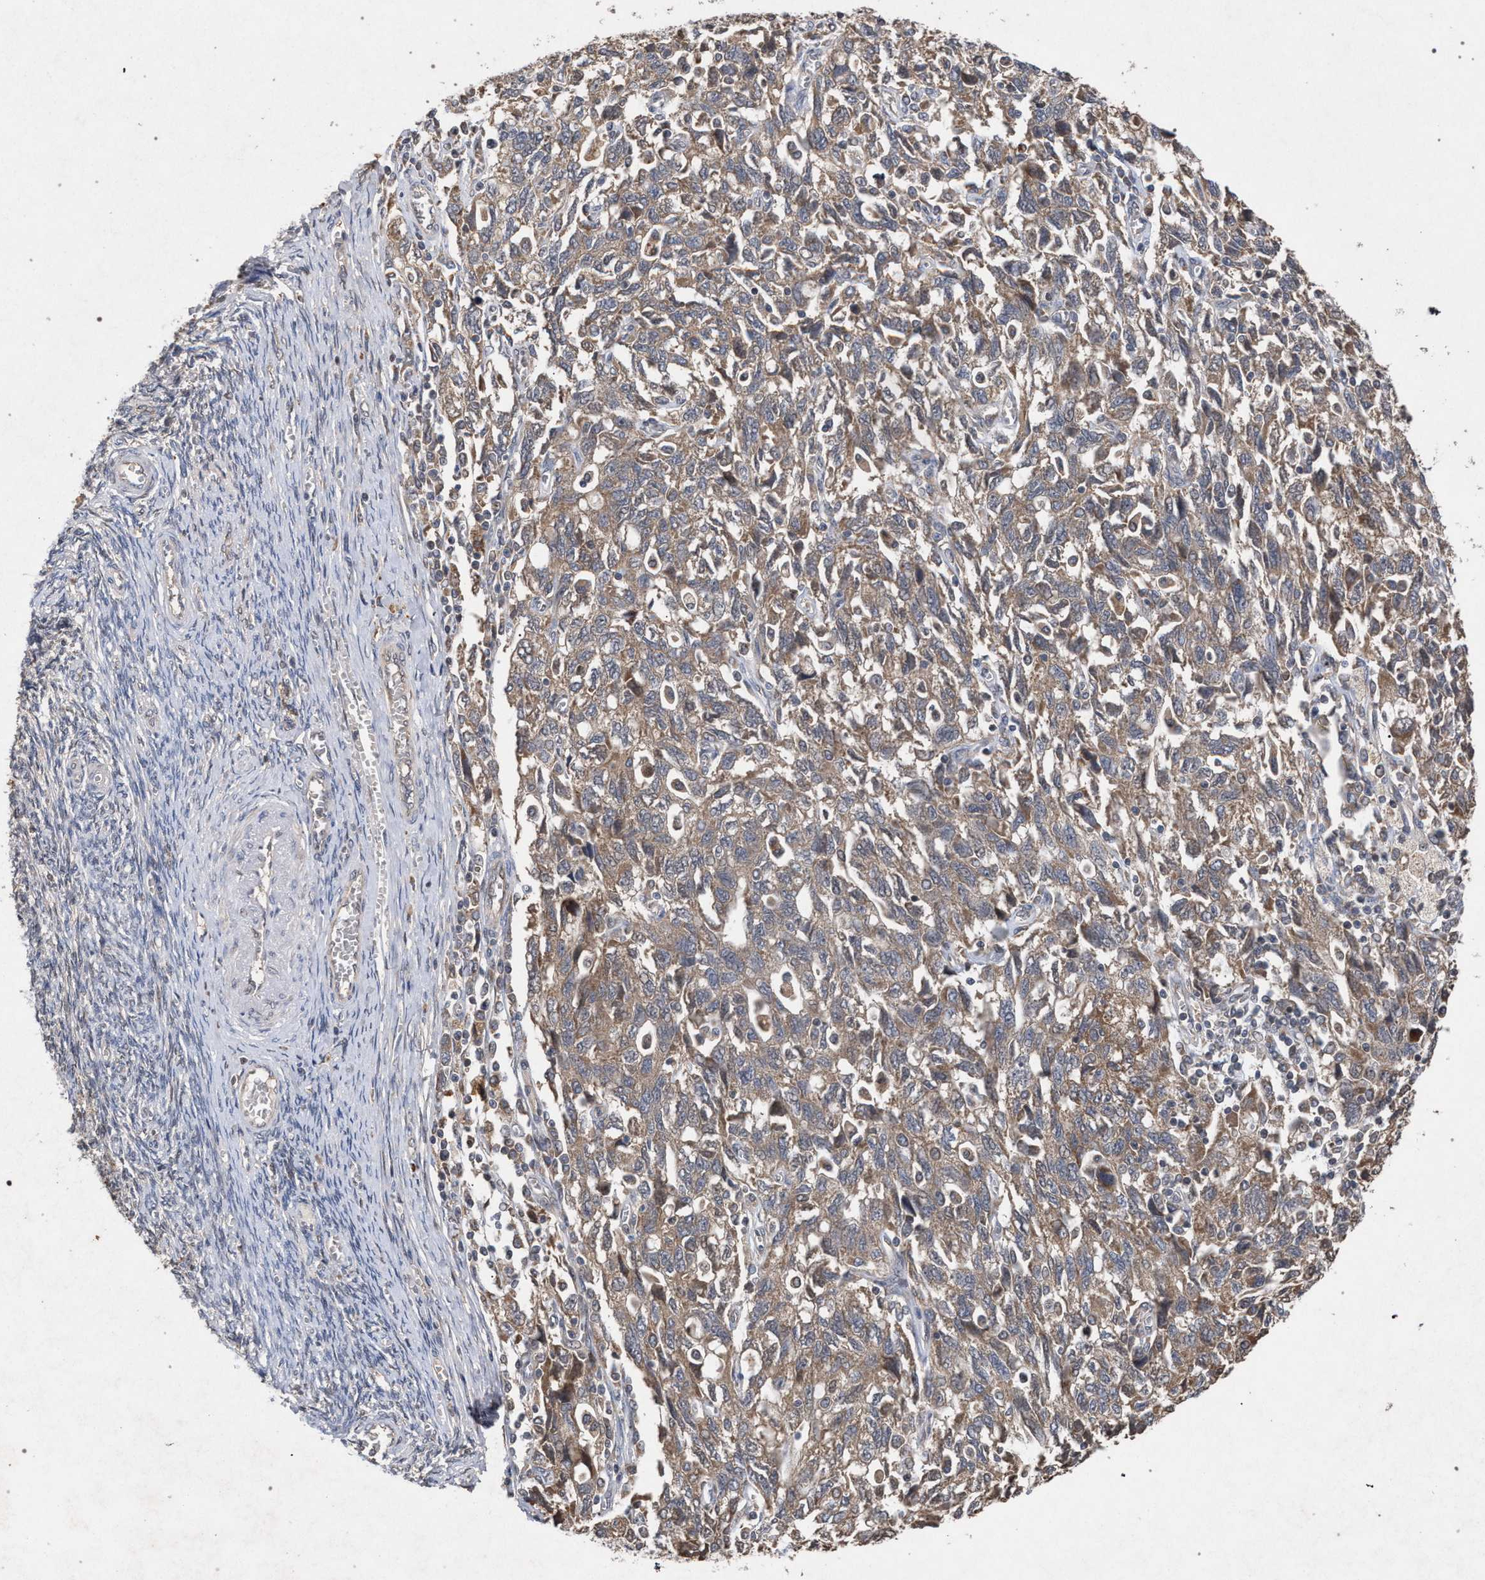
{"staining": {"intensity": "weak", "quantity": ">75%", "location": "cytoplasmic/membranous"}, "tissue": "ovarian cancer", "cell_type": "Tumor cells", "image_type": "cancer", "snomed": [{"axis": "morphology", "description": "Carcinoma, NOS"}, {"axis": "morphology", "description": "Cystadenocarcinoma, serous, NOS"}, {"axis": "topography", "description": "Ovary"}], "caption": "Protein positivity by IHC shows weak cytoplasmic/membranous expression in approximately >75% of tumor cells in ovarian cancer (carcinoma). Nuclei are stained in blue.", "gene": "SLC4A4", "patient": {"sex": "female", "age": 69}}